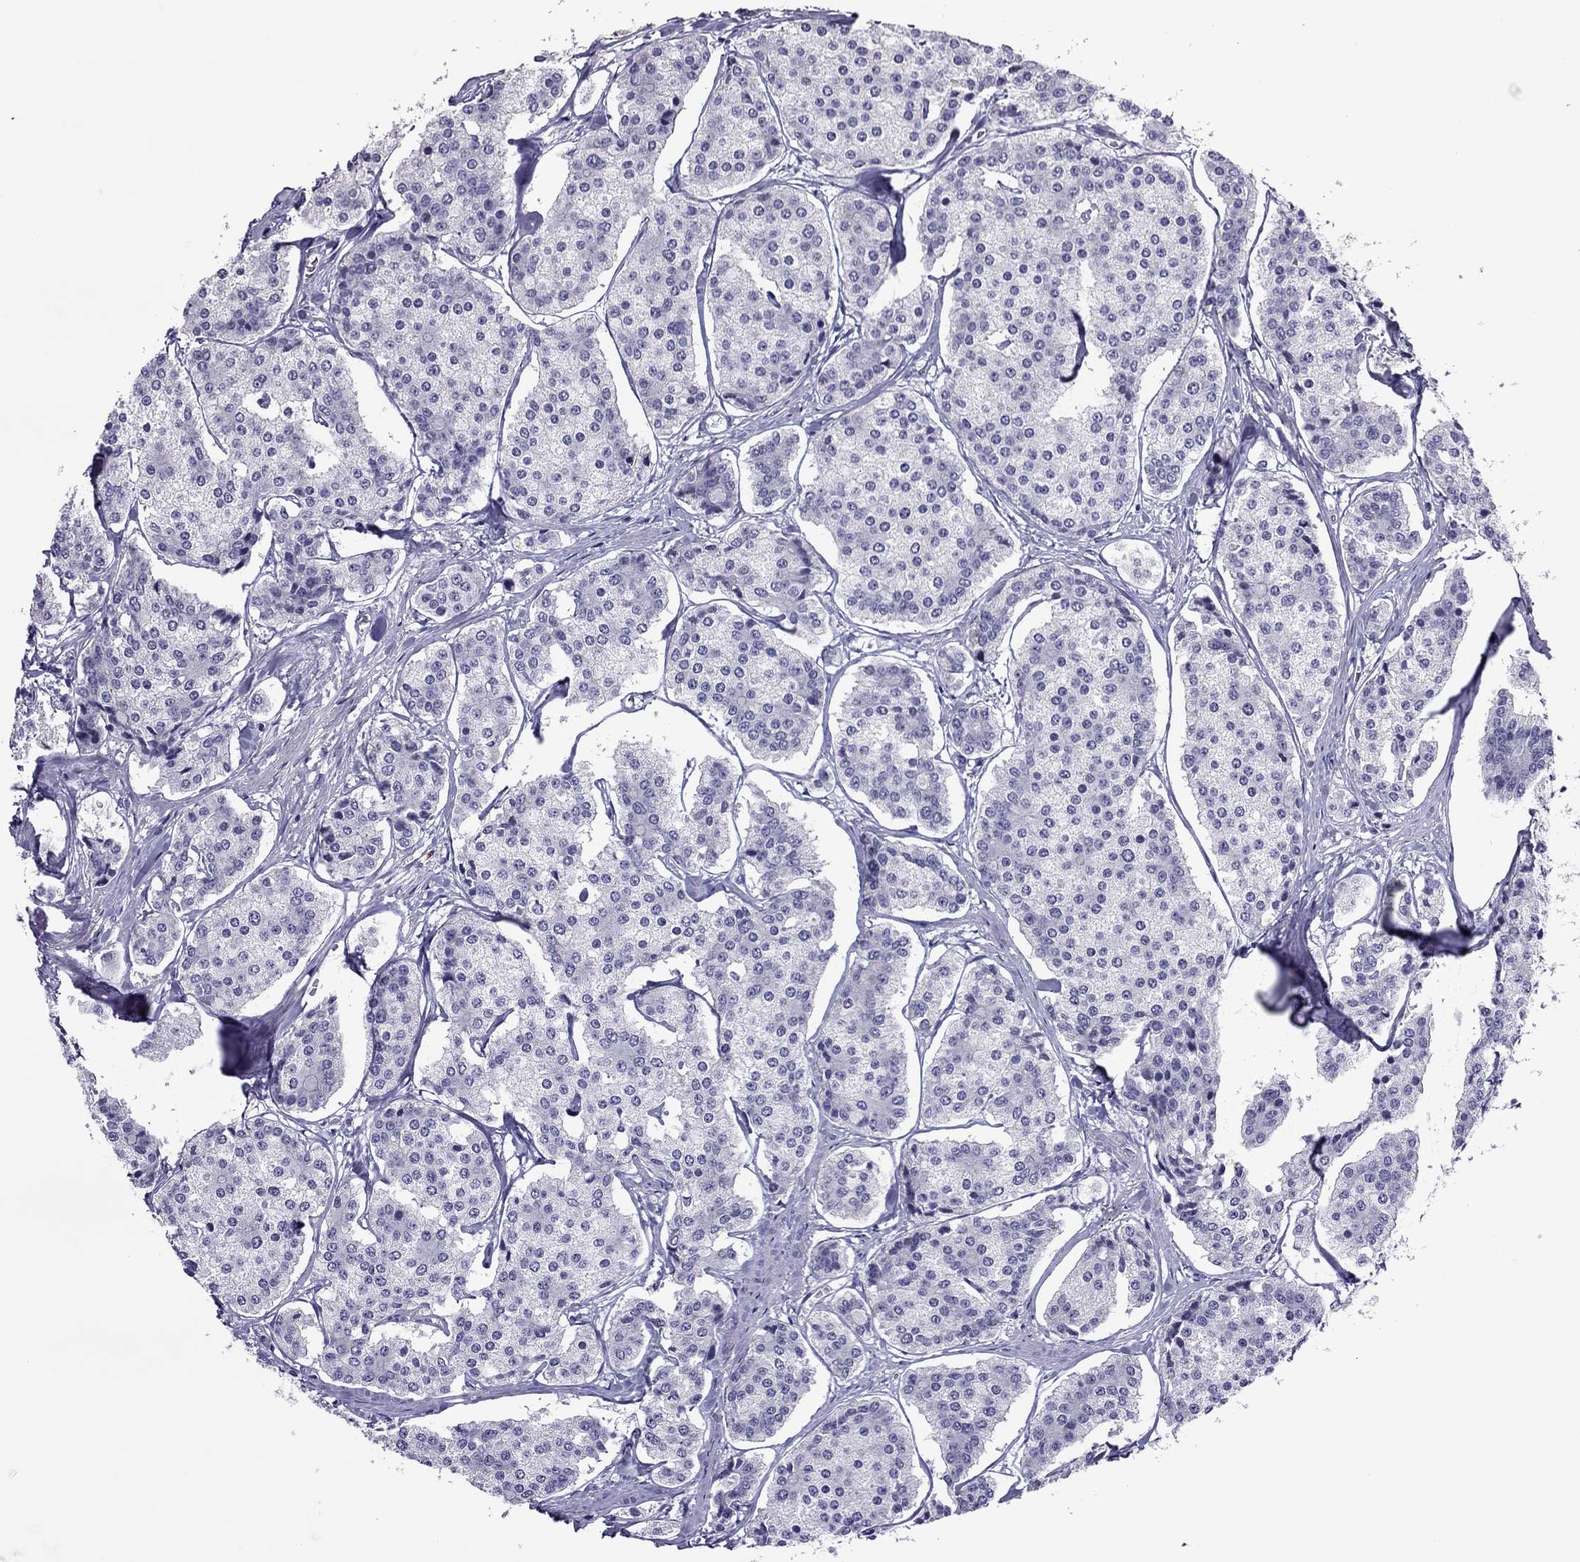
{"staining": {"intensity": "negative", "quantity": "none", "location": "none"}, "tissue": "carcinoid", "cell_type": "Tumor cells", "image_type": "cancer", "snomed": [{"axis": "morphology", "description": "Carcinoid, malignant, NOS"}, {"axis": "topography", "description": "Small intestine"}], "caption": "Photomicrograph shows no protein positivity in tumor cells of malignant carcinoid tissue. (IHC, brightfield microscopy, high magnification).", "gene": "SLC16A8", "patient": {"sex": "female", "age": 65}}